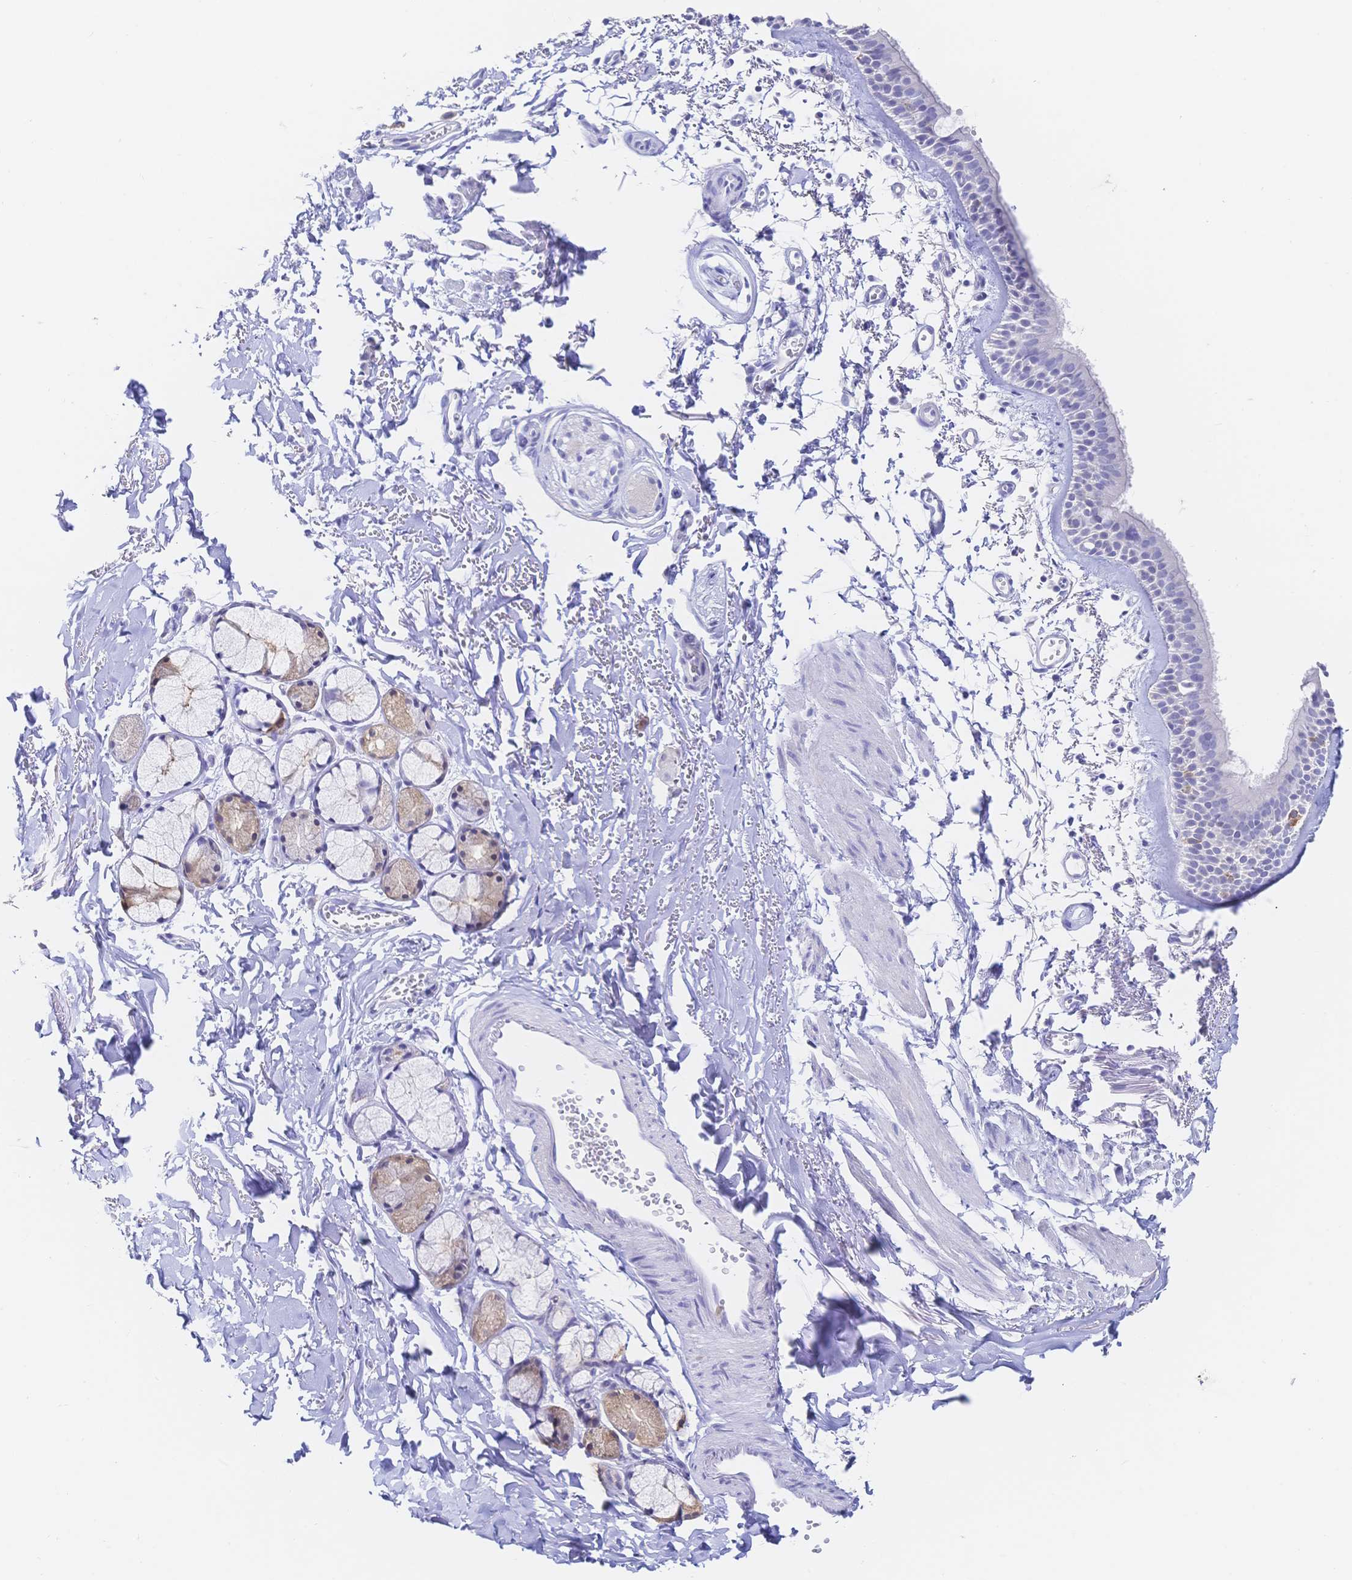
{"staining": {"intensity": "negative", "quantity": "none", "location": "none"}, "tissue": "bronchus", "cell_type": "Respiratory epithelial cells", "image_type": "normal", "snomed": [{"axis": "morphology", "description": "Normal tissue, NOS"}, {"axis": "topography", "description": "Cartilage tissue"}, {"axis": "topography", "description": "Bronchus"}, {"axis": "topography", "description": "Peripheral nerve tissue"}], "caption": "High power microscopy histopathology image of an immunohistochemistry (IHC) micrograph of unremarkable bronchus, revealing no significant expression in respiratory epithelial cells.", "gene": "RRM1", "patient": {"sex": "female", "age": 59}}